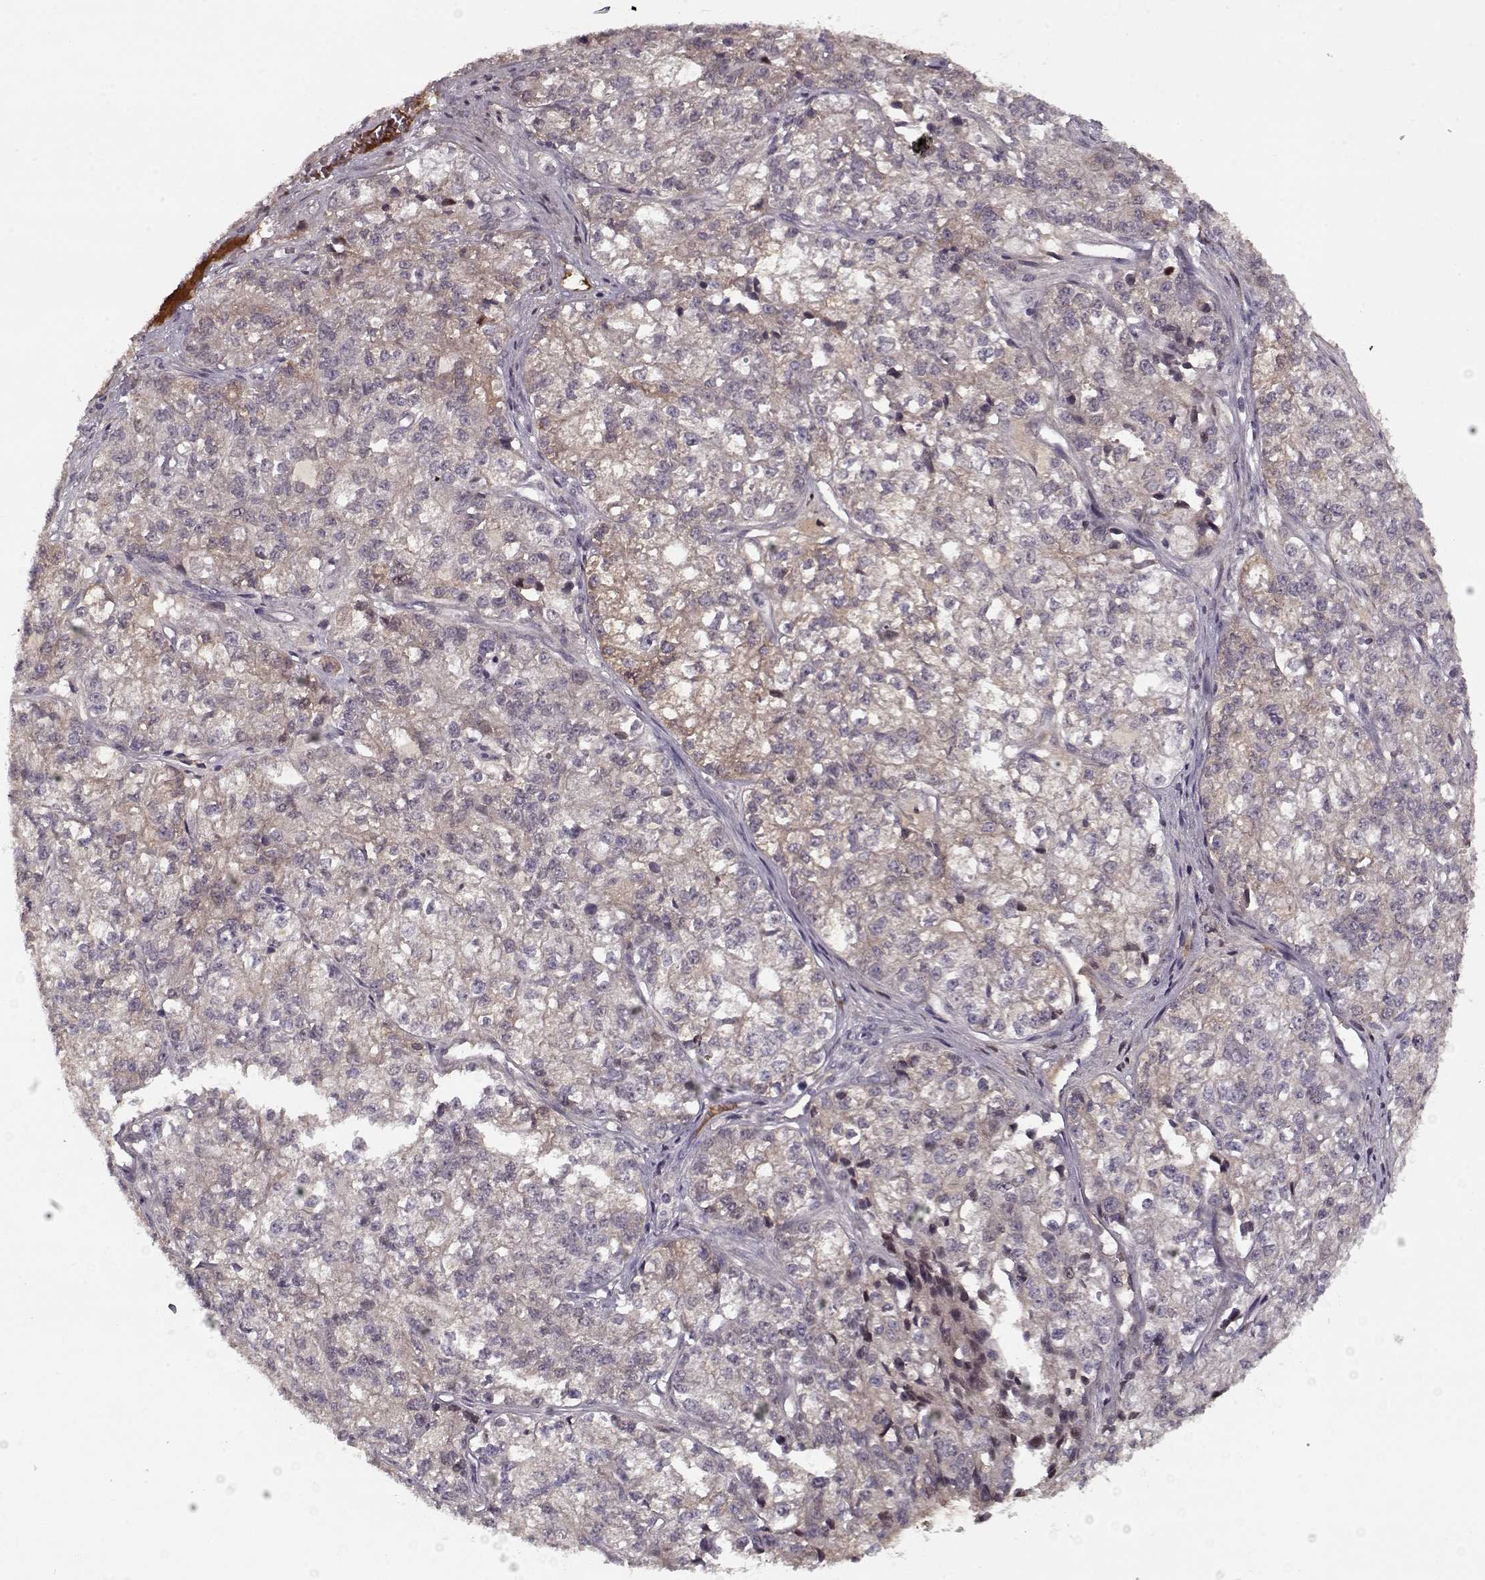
{"staining": {"intensity": "moderate", "quantity": "25%-75%", "location": "cytoplasmic/membranous"}, "tissue": "ovarian cancer", "cell_type": "Tumor cells", "image_type": "cancer", "snomed": [{"axis": "morphology", "description": "Carcinoma, endometroid"}, {"axis": "topography", "description": "Ovary"}], "caption": "This photomicrograph demonstrates immunohistochemistry (IHC) staining of human ovarian cancer (endometroid carcinoma), with medium moderate cytoplasmic/membranous positivity in approximately 25%-75% of tumor cells.", "gene": "AFM", "patient": {"sex": "female", "age": 64}}